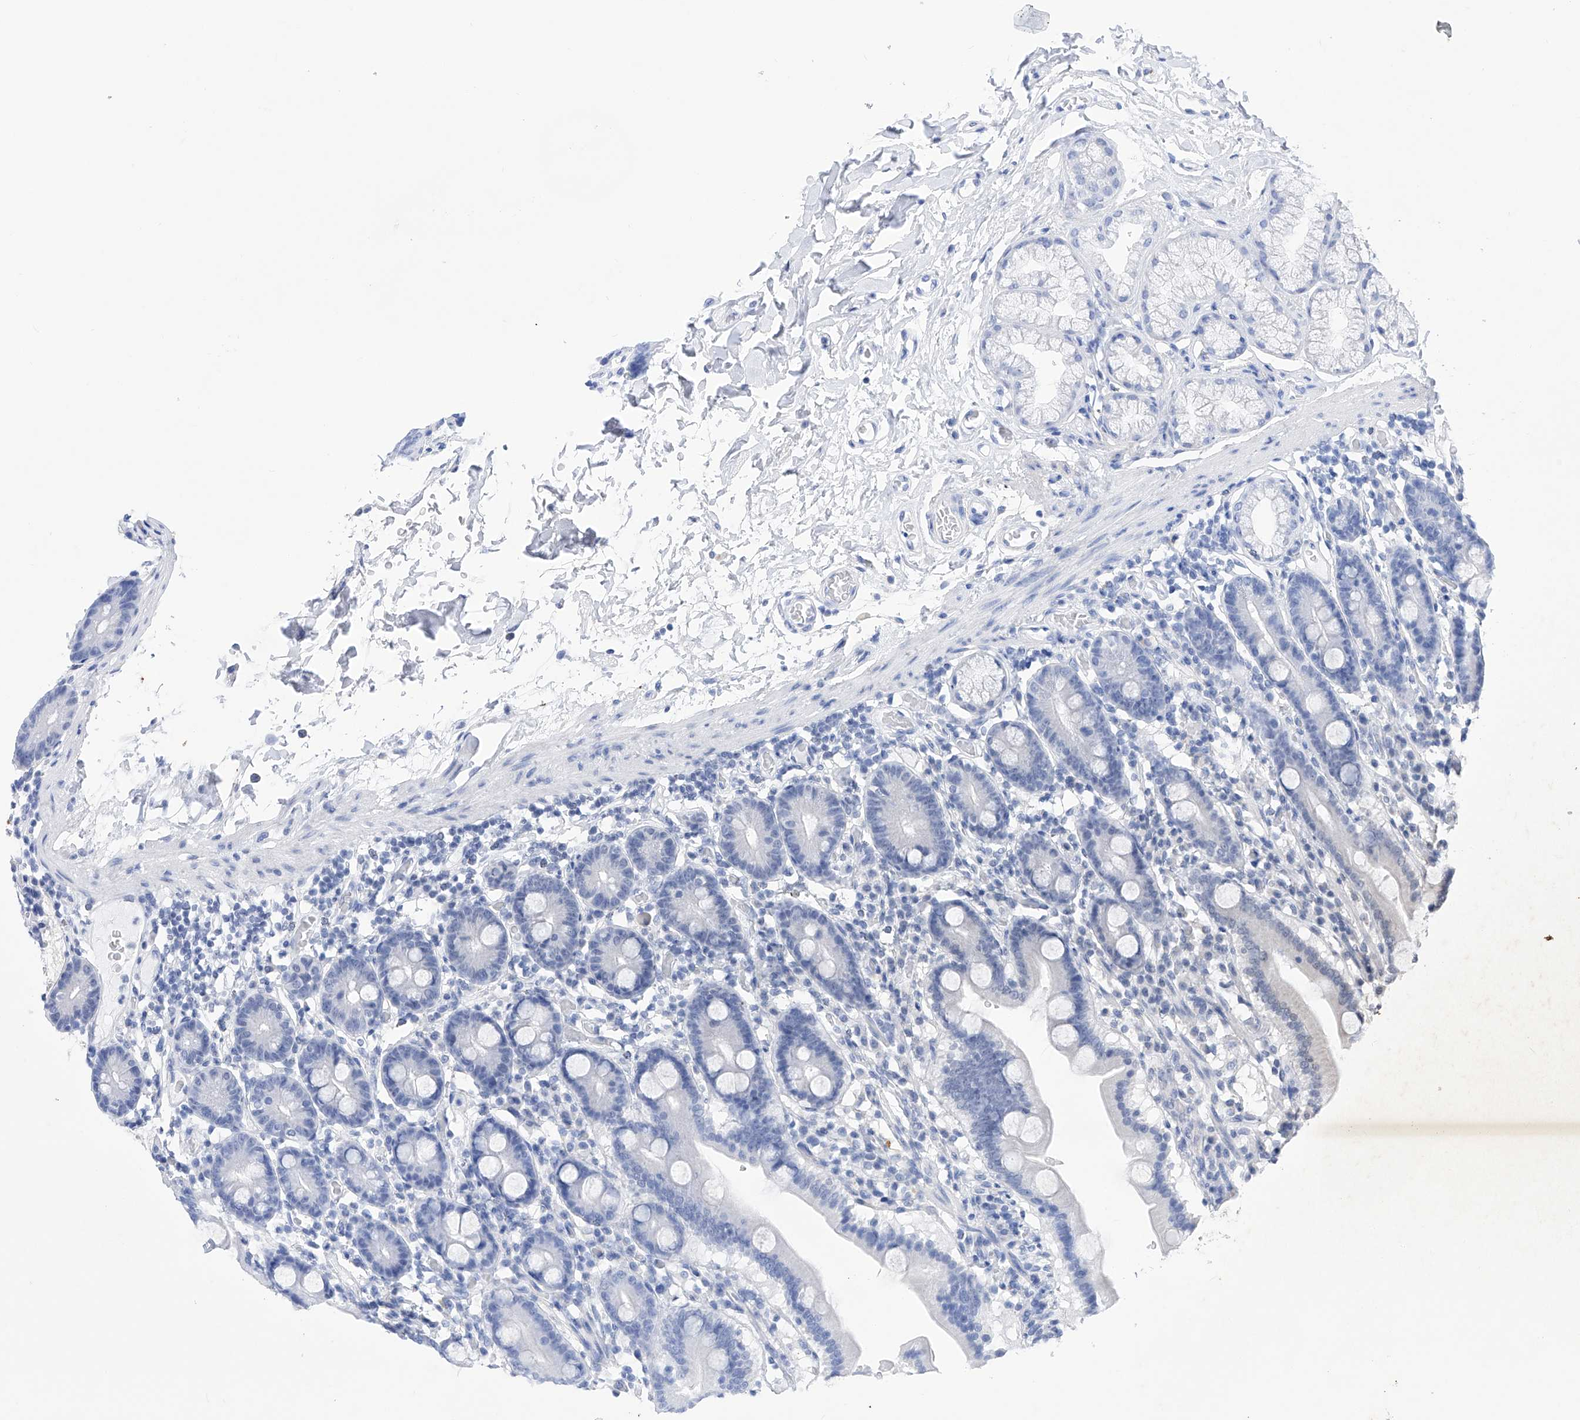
{"staining": {"intensity": "negative", "quantity": "none", "location": "none"}, "tissue": "duodenum", "cell_type": "Glandular cells", "image_type": "normal", "snomed": [{"axis": "morphology", "description": "Normal tissue, NOS"}, {"axis": "topography", "description": "Duodenum"}], "caption": "Duodenum stained for a protein using immunohistochemistry demonstrates no expression glandular cells.", "gene": "FLG", "patient": {"sex": "male", "age": 55}}